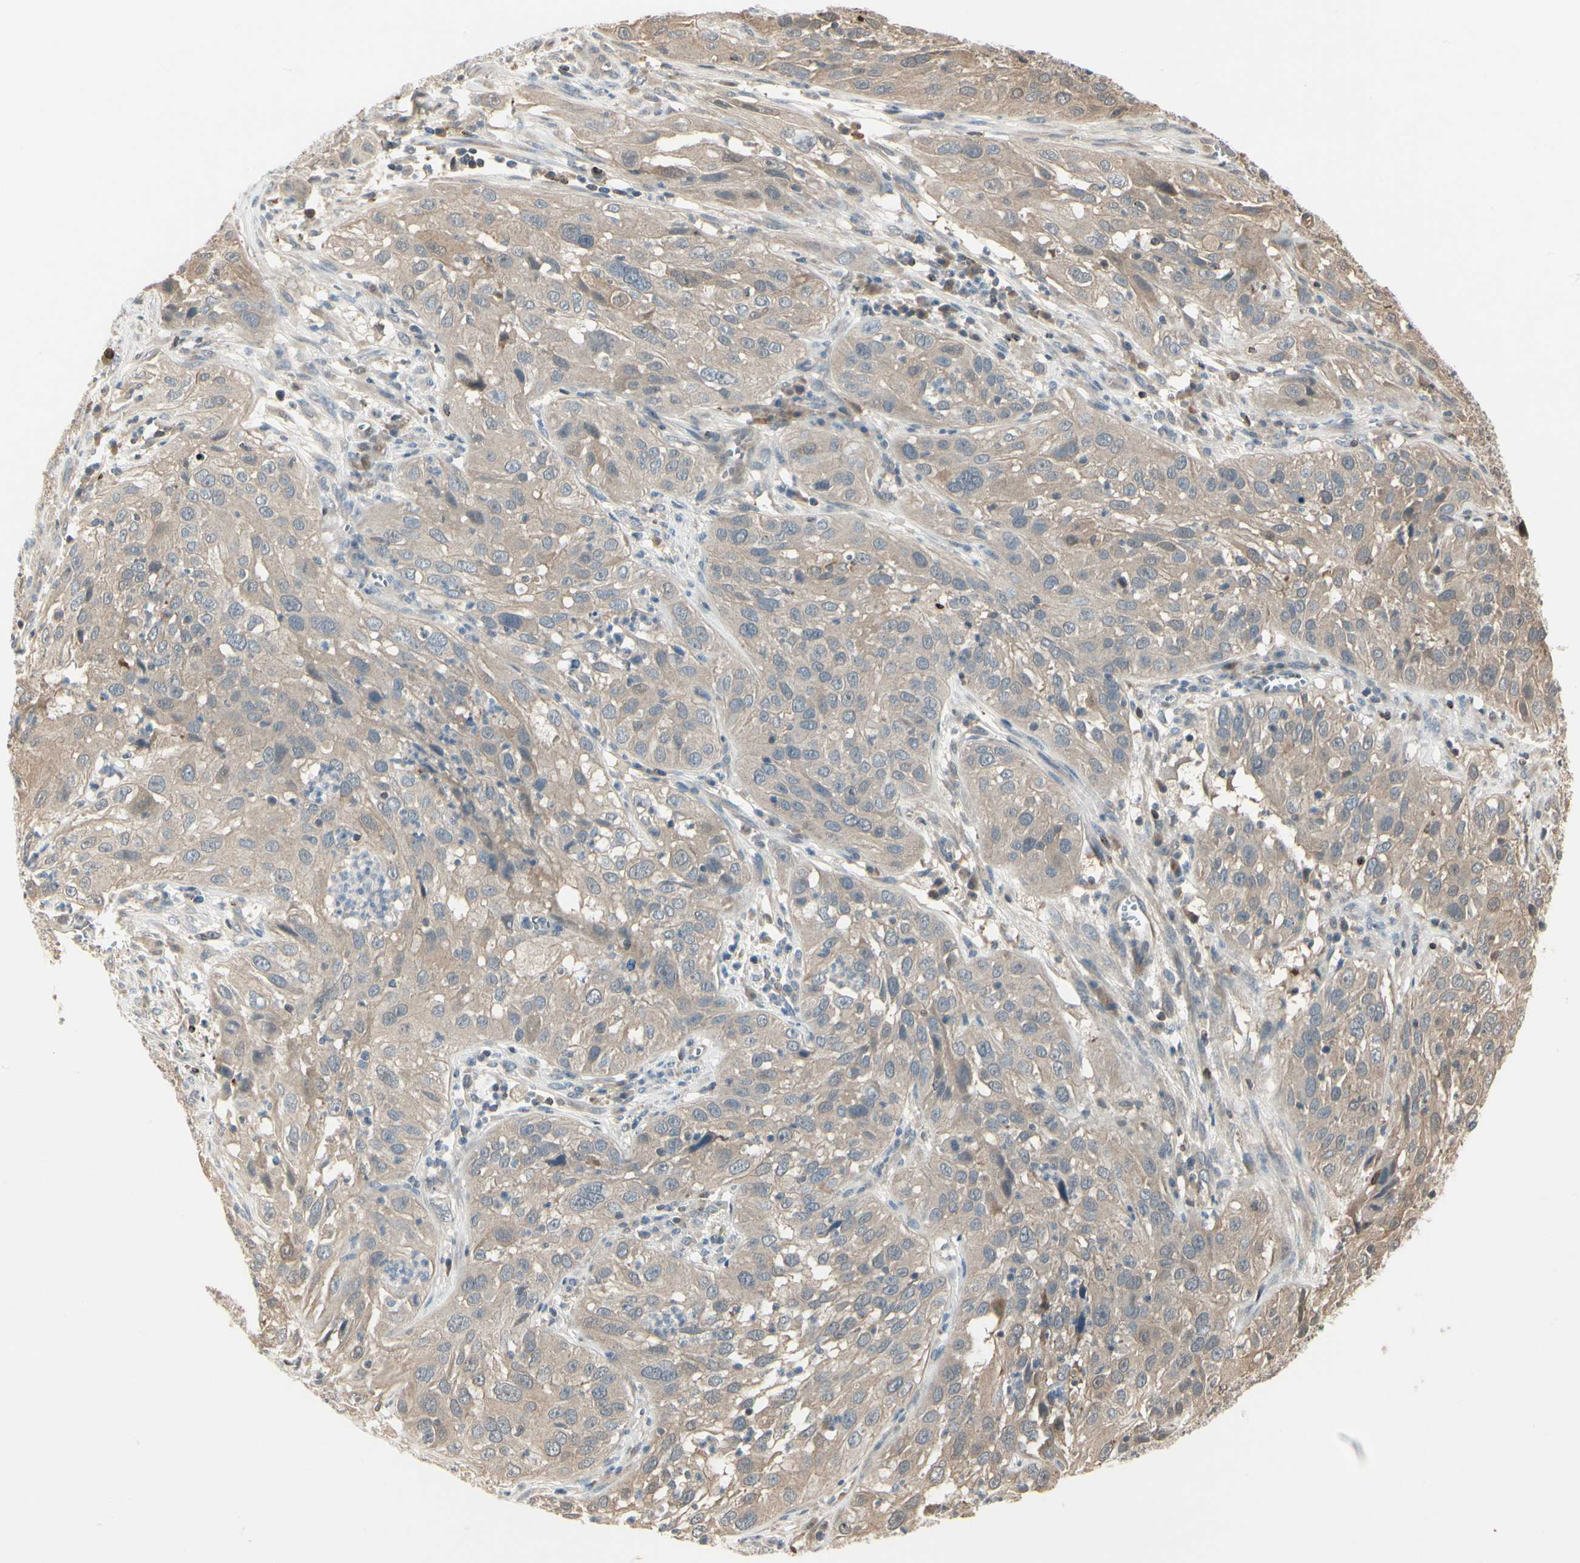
{"staining": {"intensity": "weak", "quantity": ">75%", "location": "cytoplasmic/membranous"}, "tissue": "cervical cancer", "cell_type": "Tumor cells", "image_type": "cancer", "snomed": [{"axis": "morphology", "description": "Squamous cell carcinoma, NOS"}, {"axis": "topography", "description": "Cervix"}], "caption": "There is low levels of weak cytoplasmic/membranous expression in tumor cells of cervical squamous cell carcinoma, as demonstrated by immunohistochemical staining (brown color).", "gene": "EVC", "patient": {"sex": "female", "age": 32}}